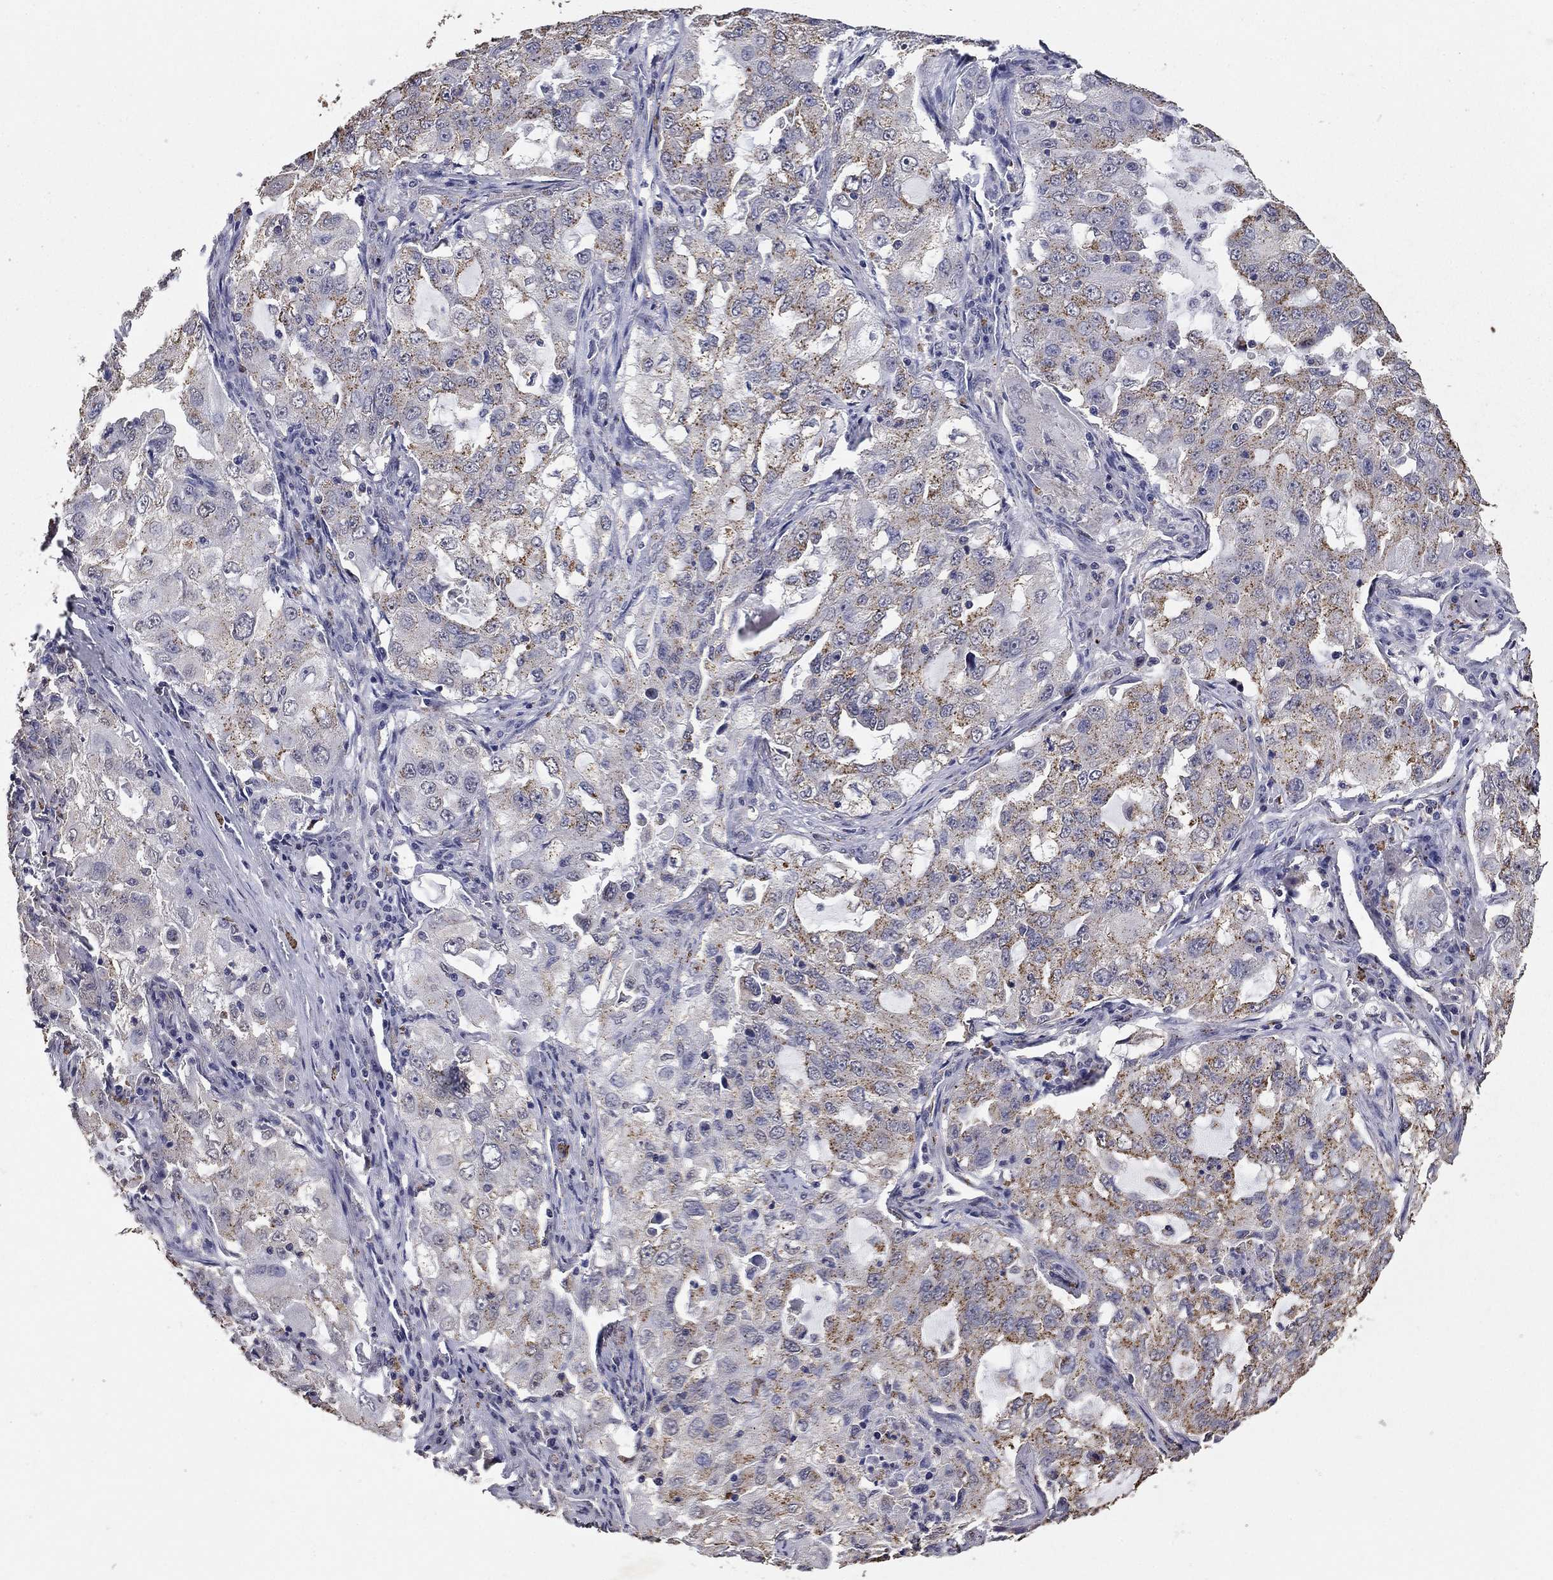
{"staining": {"intensity": "negative", "quantity": "none", "location": "none"}, "tissue": "lung cancer", "cell_type": "Tumor cells", "image_type": "cancer", "snomed": [{"axis": "morphology", "description": "Adenocarcinoma, NOS"}, {"axis": "topography", "description": "Lung"}], "caption": "A high-resolution histopathology image shows IHC staining of lung cancer (adenocarcinoma), which demonstrates no significant positivity in tumor cells.", "gene": "MFAP3L", "patient": {"sex": "female", "age": 61}}